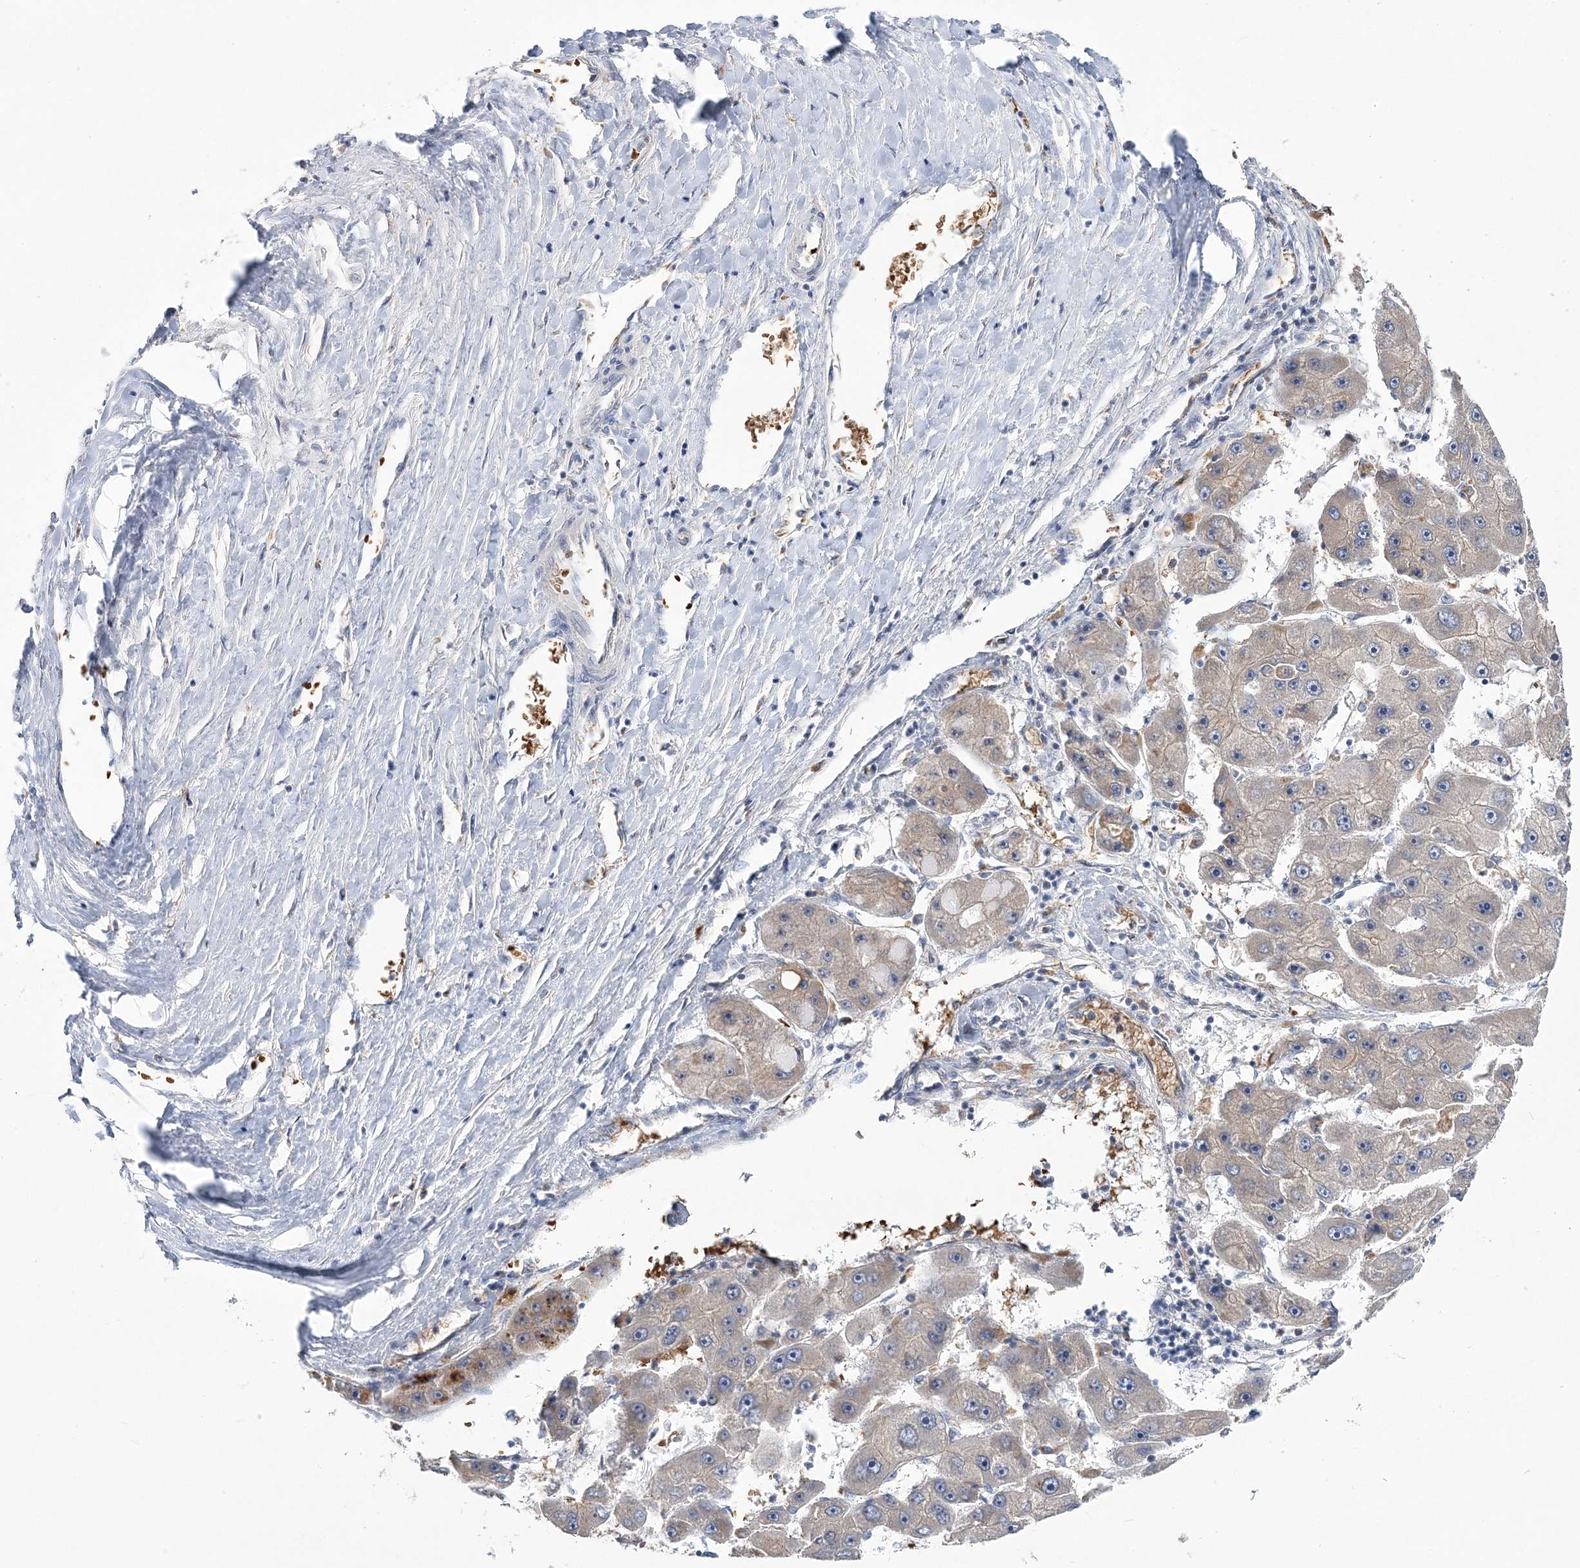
{"staining": {"intensity": "negative", "quantity": "none", "location": "none"}, "tissue": "liver cancer", "cell_type": "Tumor cells", "image_type": "cancer", "snomed": [{"axis": "morphology", "description": "Carcinoma, Hepatocellular, NOS"}, {"axis": "topography", "description": "Liver"}], "caption": "This micrograph is of hepatocellular carcinoma (liver) stained with immunohistochemistry (IHC) to label a protein in brown with the nuclei are counter-stained blue. There is no expression in tumor cells.", "gene": "ATP11B", "patient": {"sex": "female", "age": 61}}